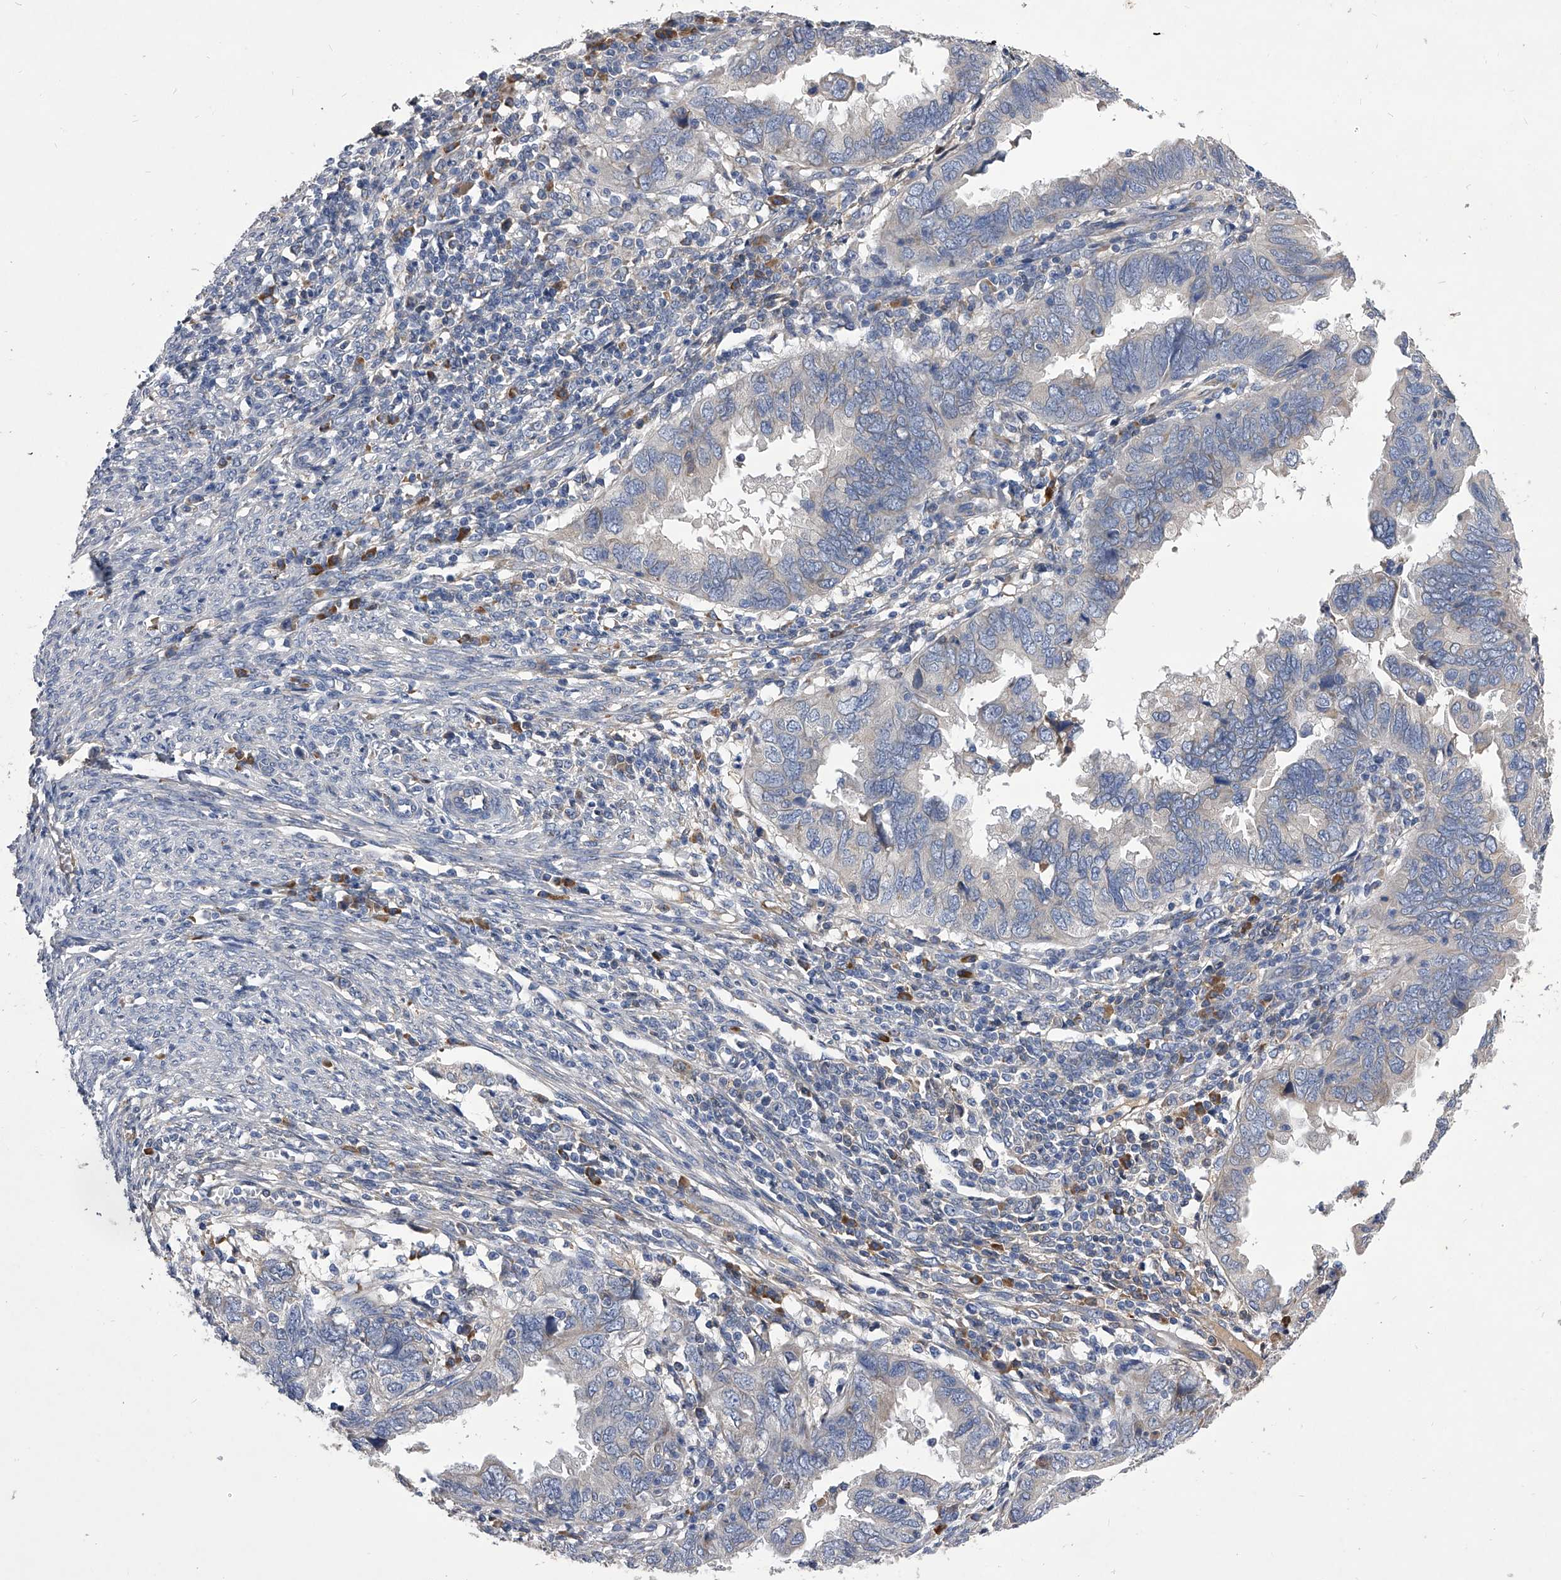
{"staining": {"intensity": "negative", "quantity": "none", "location": "none"}, "tissue": "endometrial cancer", "cell_type": "Tumor cells", "image_type": "cancer", "snomed": [{"axis": "morphology", "description": "Adenocarcinoma, NOS"}, {"axis": "topography", "description": "Uterus"}], "caption": "IHC image of human endometrial cancer (adenocarcinoma) stained for a protein (brown), which demonstrates no staining in tumor cells.", "gene": "CCR4", "patient": {"sex": "female", "age": 77}}